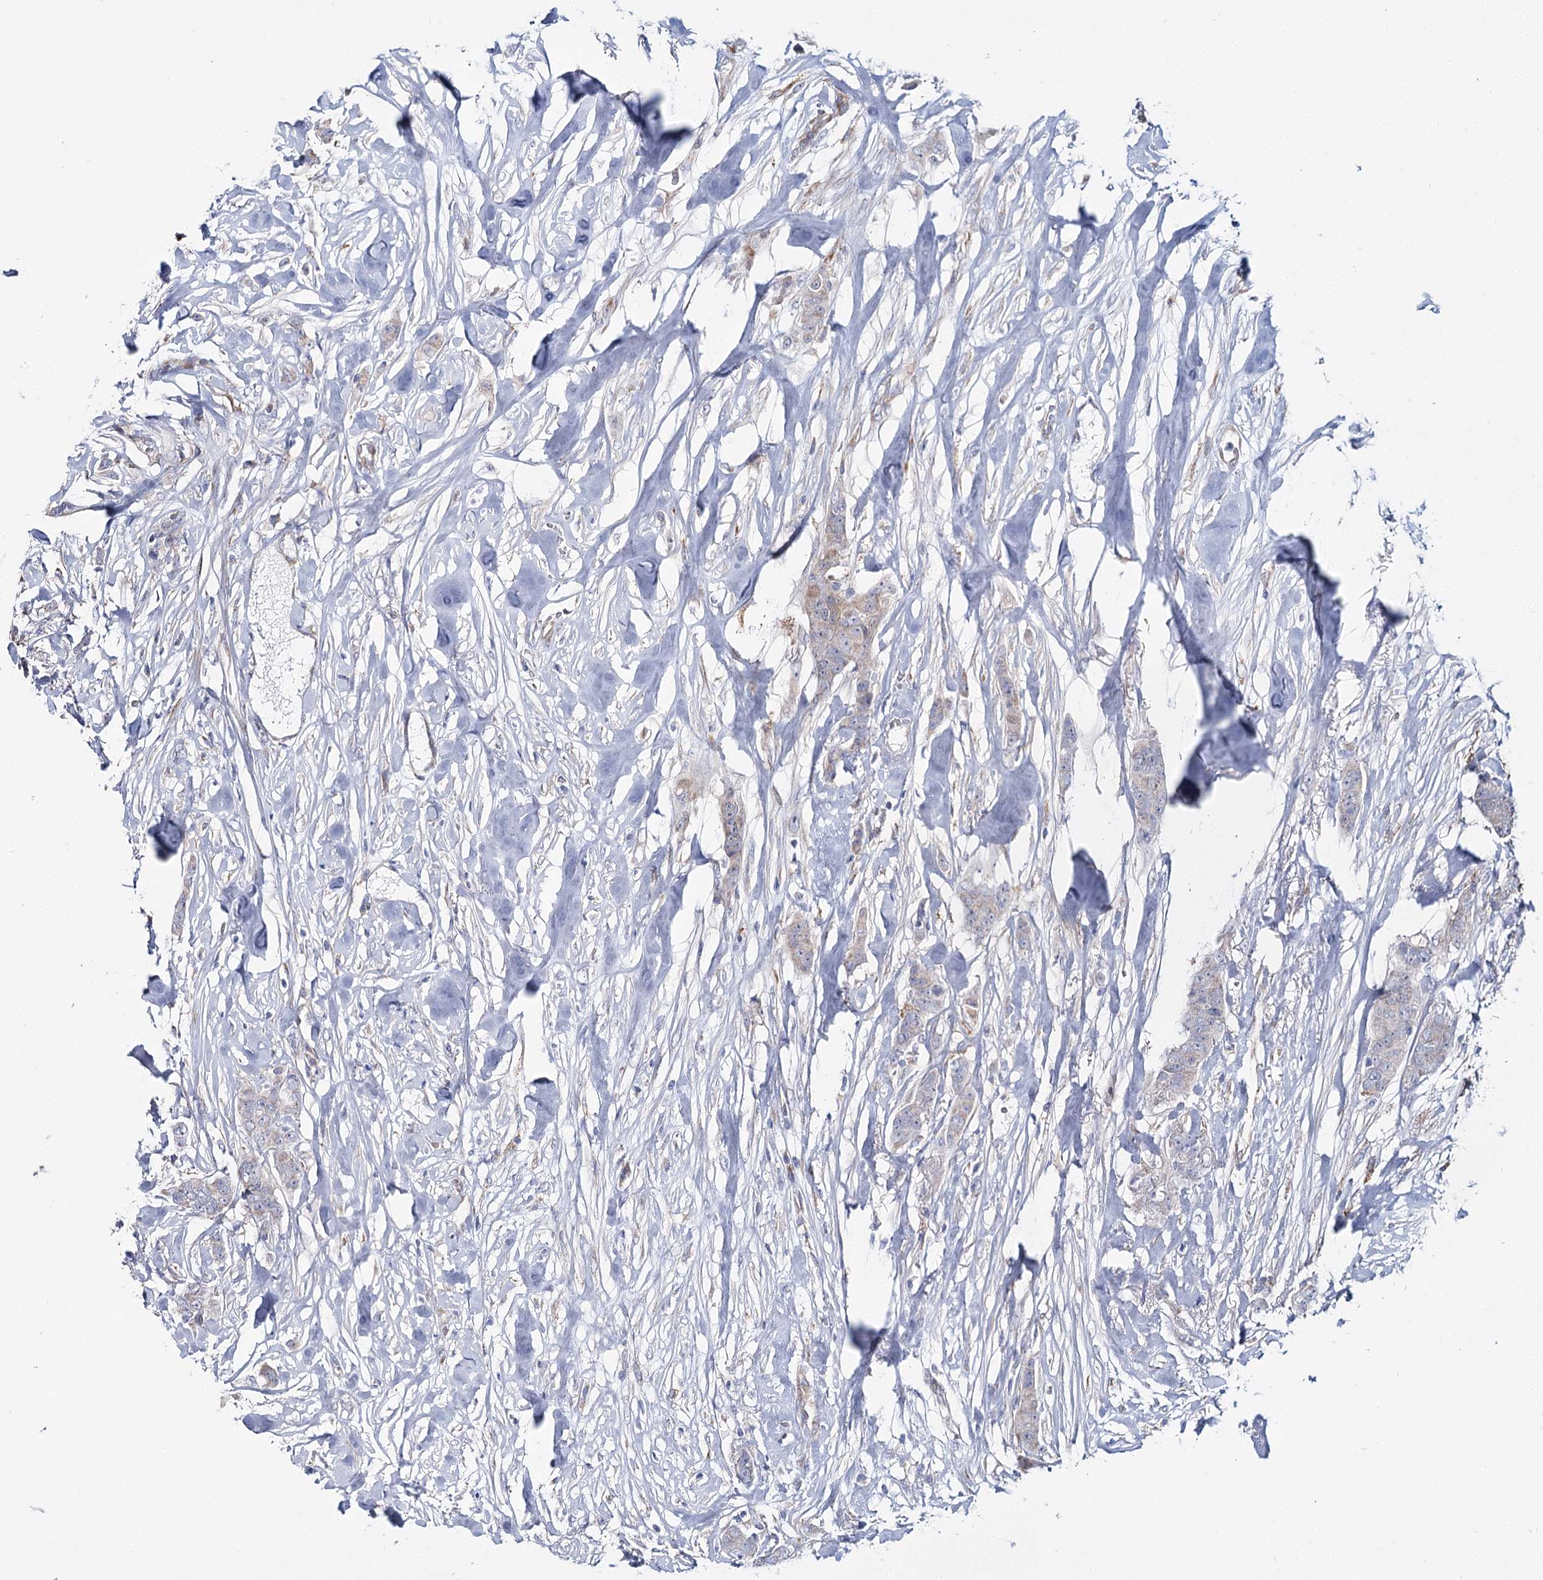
{"staining": {"intensity": "weak", "quantity": "<25%", "location": "cytoplasmic/membranous"}, "tissue": "breast cancer", "cell_type": "Tumor cells", "image_type": "cancer", "snomed": [{"axis": "morphology", "description": "Duct carcinoma"}, {"axis": "topography", "description": "Breast"}], "caption": "This is a histopathology image of immunohistochemistry staining of breast infiltrating ductal carcinoma, which shows no expression in tumor cells.", "gene": "CPLANE1", "patient": {"sex": "female", "age": 40}}